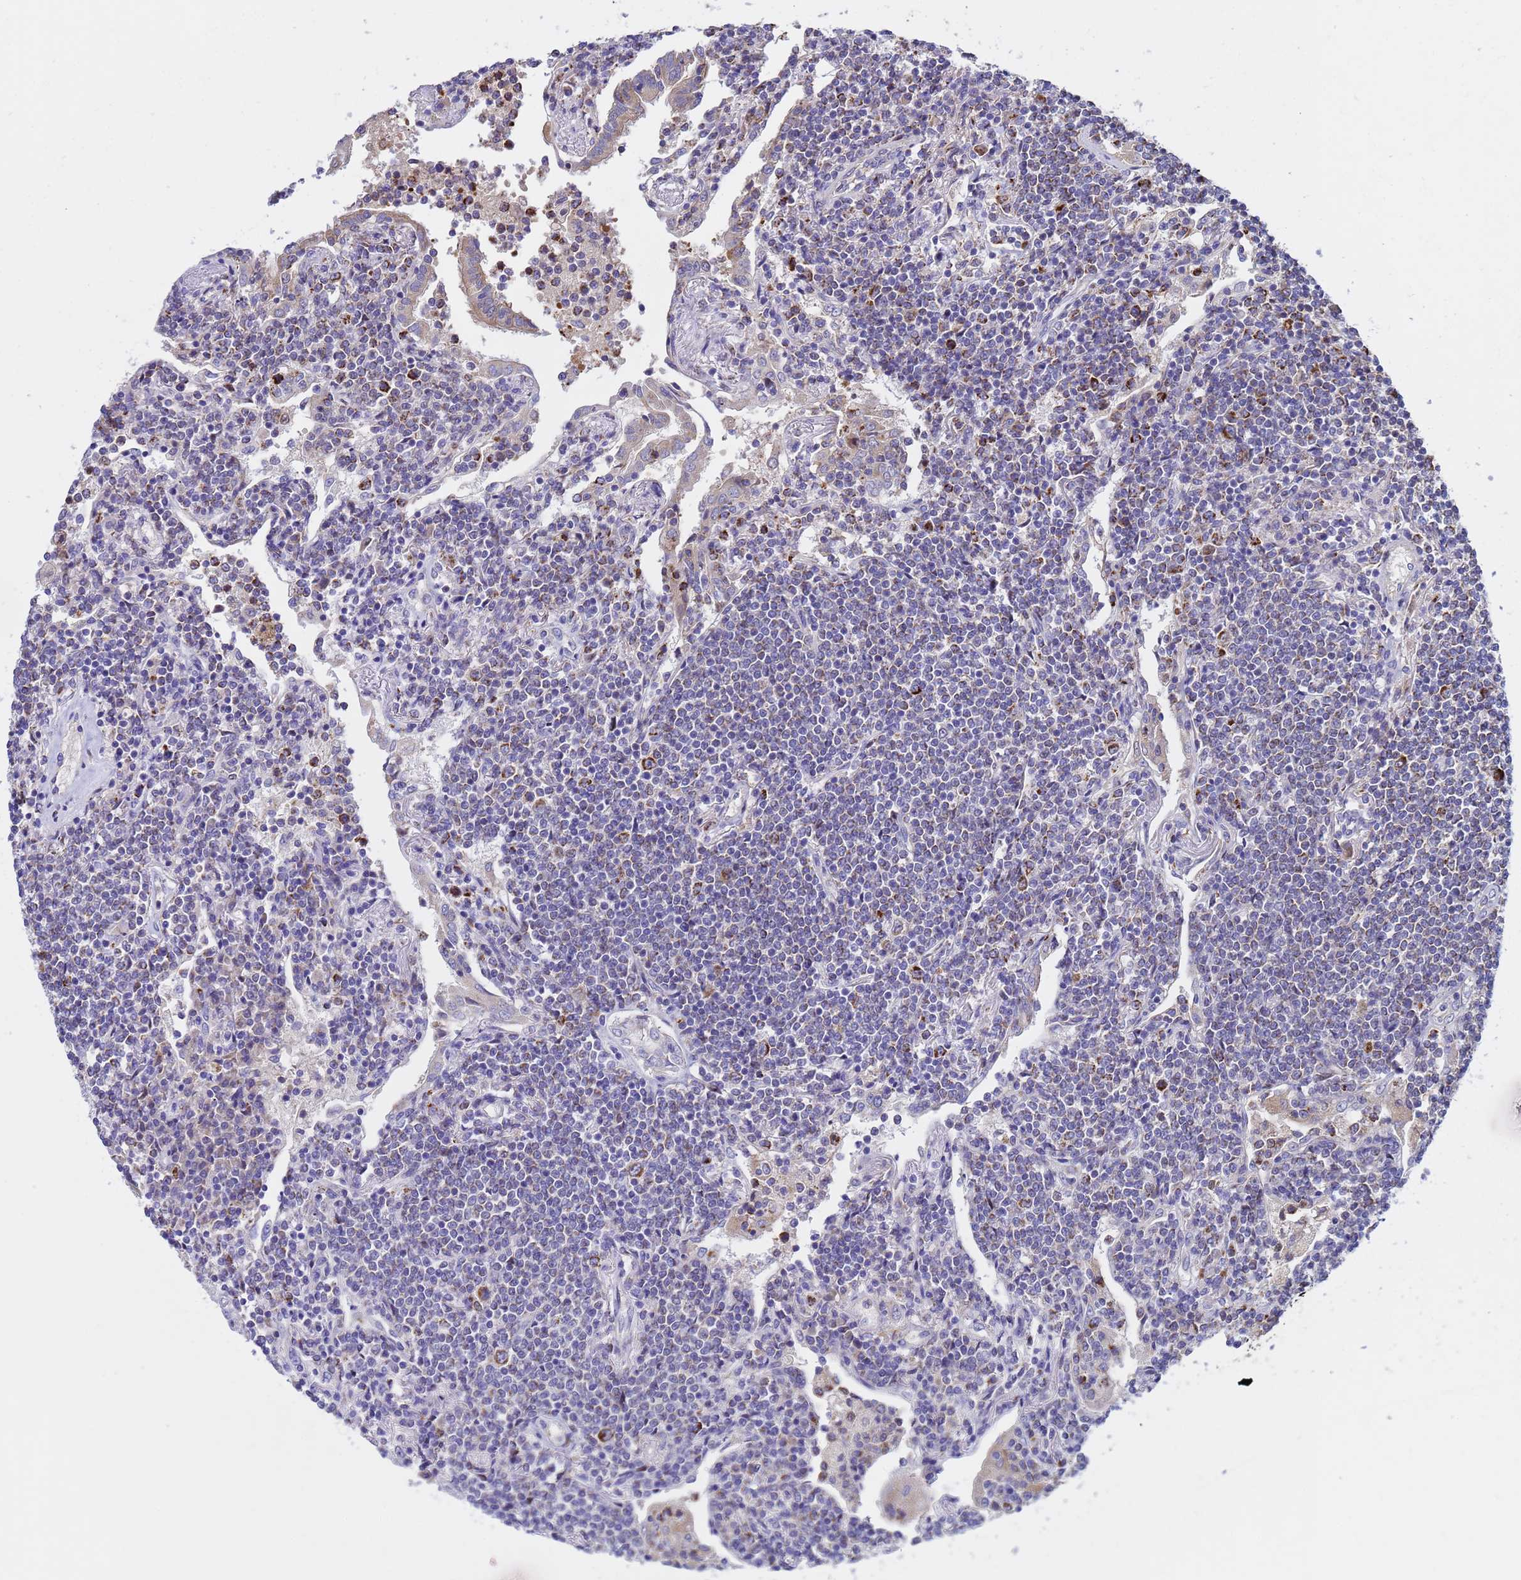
{"staining": {"intensity": "moderate", "quantity": "<25%", "location": "cytoplasmic/membranous"}, "tissue": "lymphoma", "cell_type": "Tumor cells", "image_type": "cancer", "snomed": [{"axis": "morphology", "description": "Malignant lymphoma, non-Hodgkin's type, Low grade"}, {"axis": "topography", "description": "Lung"}], "caption": "Human malignant lymphoma, non-Hodgkin's type (low-grade) stained with a brown dye shows moderate cytoplasmic/membranous positive expression in about <25% of tumor cells.", "gene": "TUBGCP3", "patient": {"sex": "female", "age": 71}}